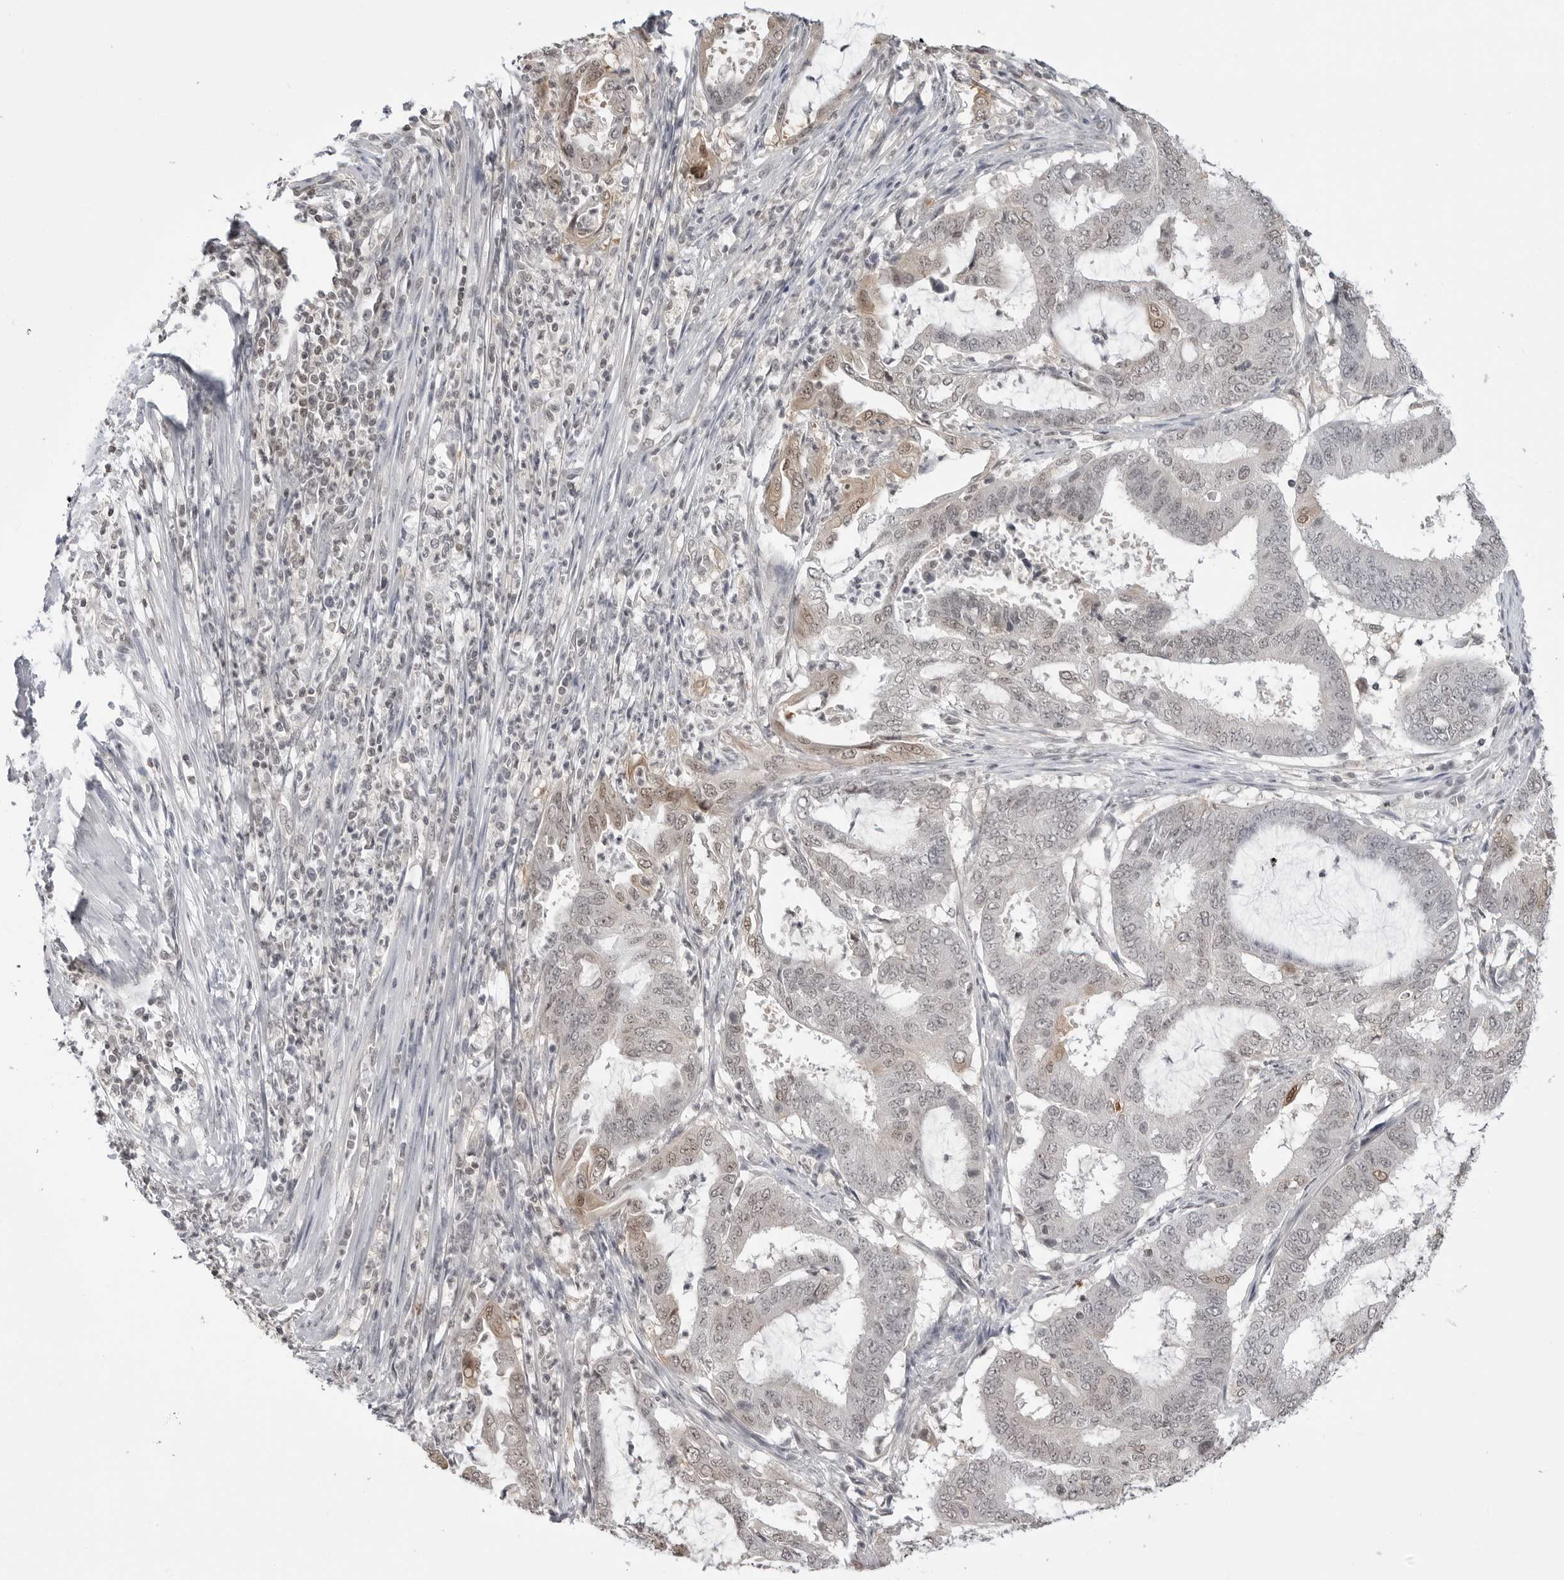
{"staining": {"intensity": "moderate", "quantity": "<25%", "location": "cytoplasmic/membranous,nuclear"}, "tissue": "endometrial cancer", "cell_type": "Tumor cells", "image_type": "cancer", "snomed": [{"axis": "morphology", "description": "Adenocarcinoma, NOS"}, {"axis": "topography", "description": "Endometrium"}], "caption": "The image reveals staining of endometrial adenocarcinoma, revealing moderate cytoplasmic/membranous and nuclear protein expression (brown color) within tumor cells.", "gene": "YWHAG", "patient": {"sex": "female", "age": 51}}